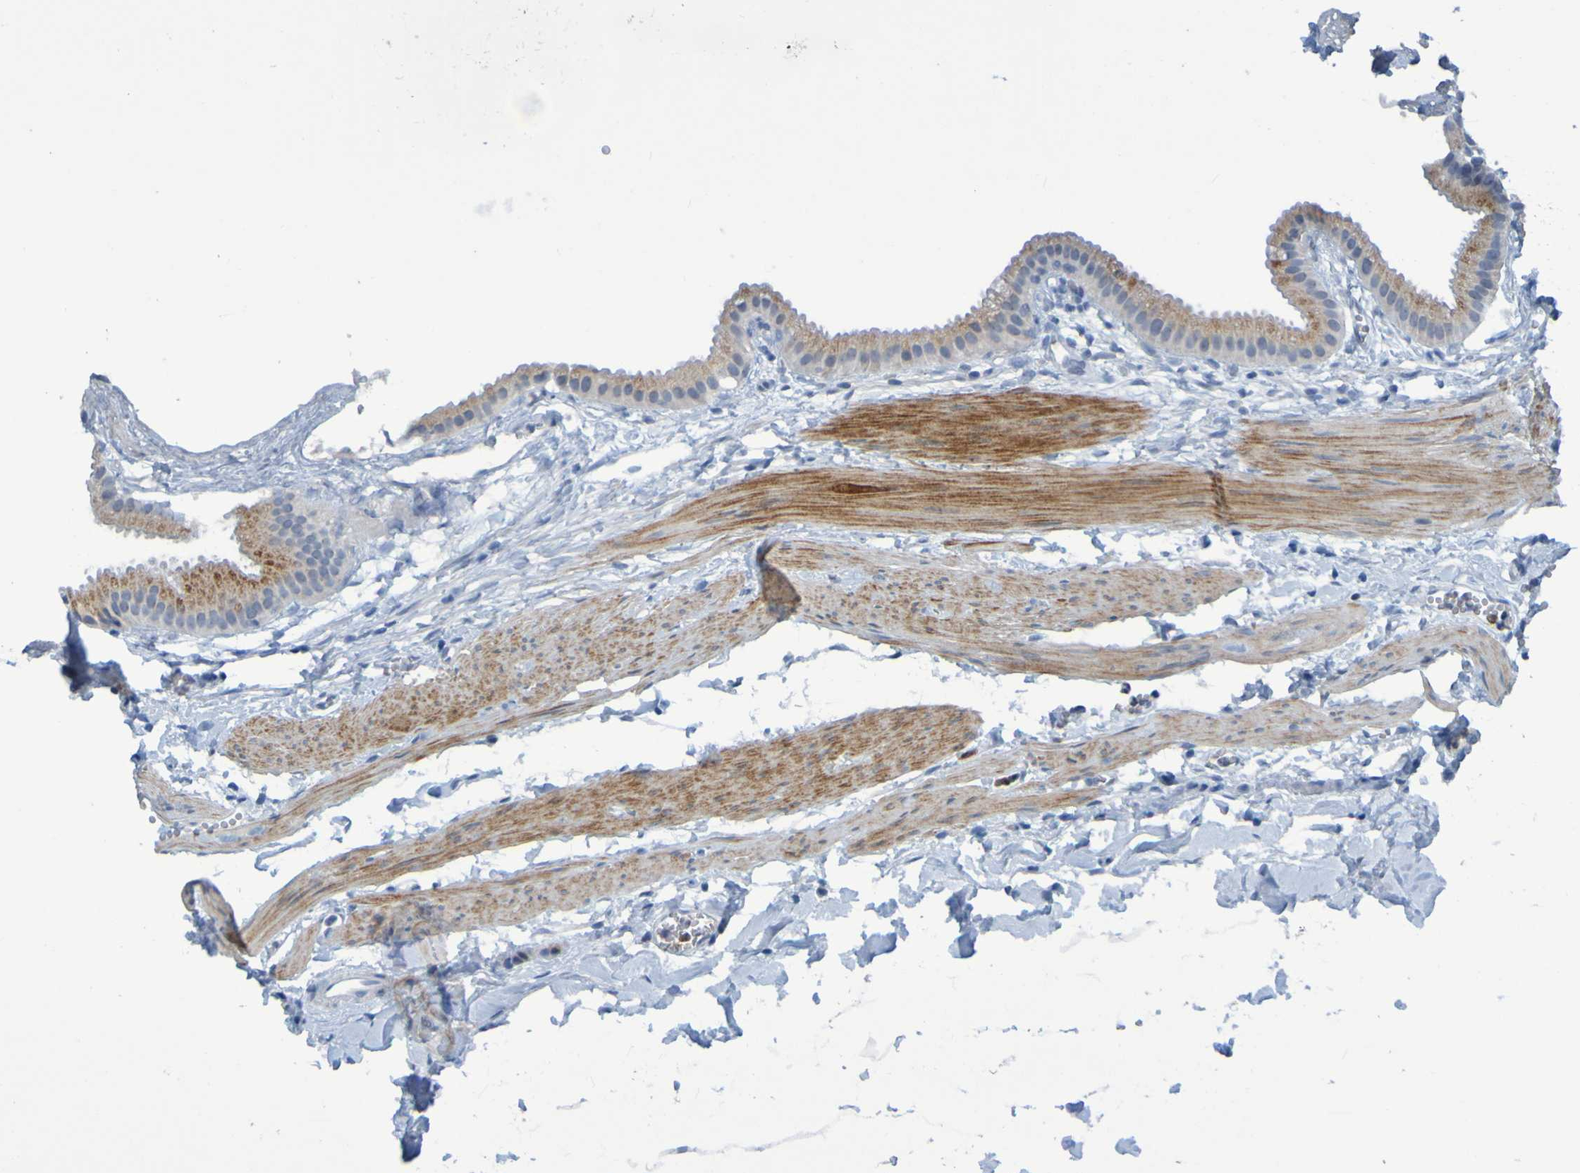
{"staining": {"intensity": "moderate", "quantity": ">75%", "location": "cytoplasmic/membranous"}, "tissue": "gallbladder", "cell_type": "Glandular cells", "image_type": "normal", "snomed": [{"axis": "morphology", "description": "Normal tissue, NOS"}, {"axis": "topography", "description": "Gallbladder"}], "caption": "DAB immunohistochemical staining of benign gallbladder exhibits moderate cytoplasmic/membranous protein expression in about >75% of glandular cells.", "gene": "USP36", "patient": {"sex": "female", "age": 64}}